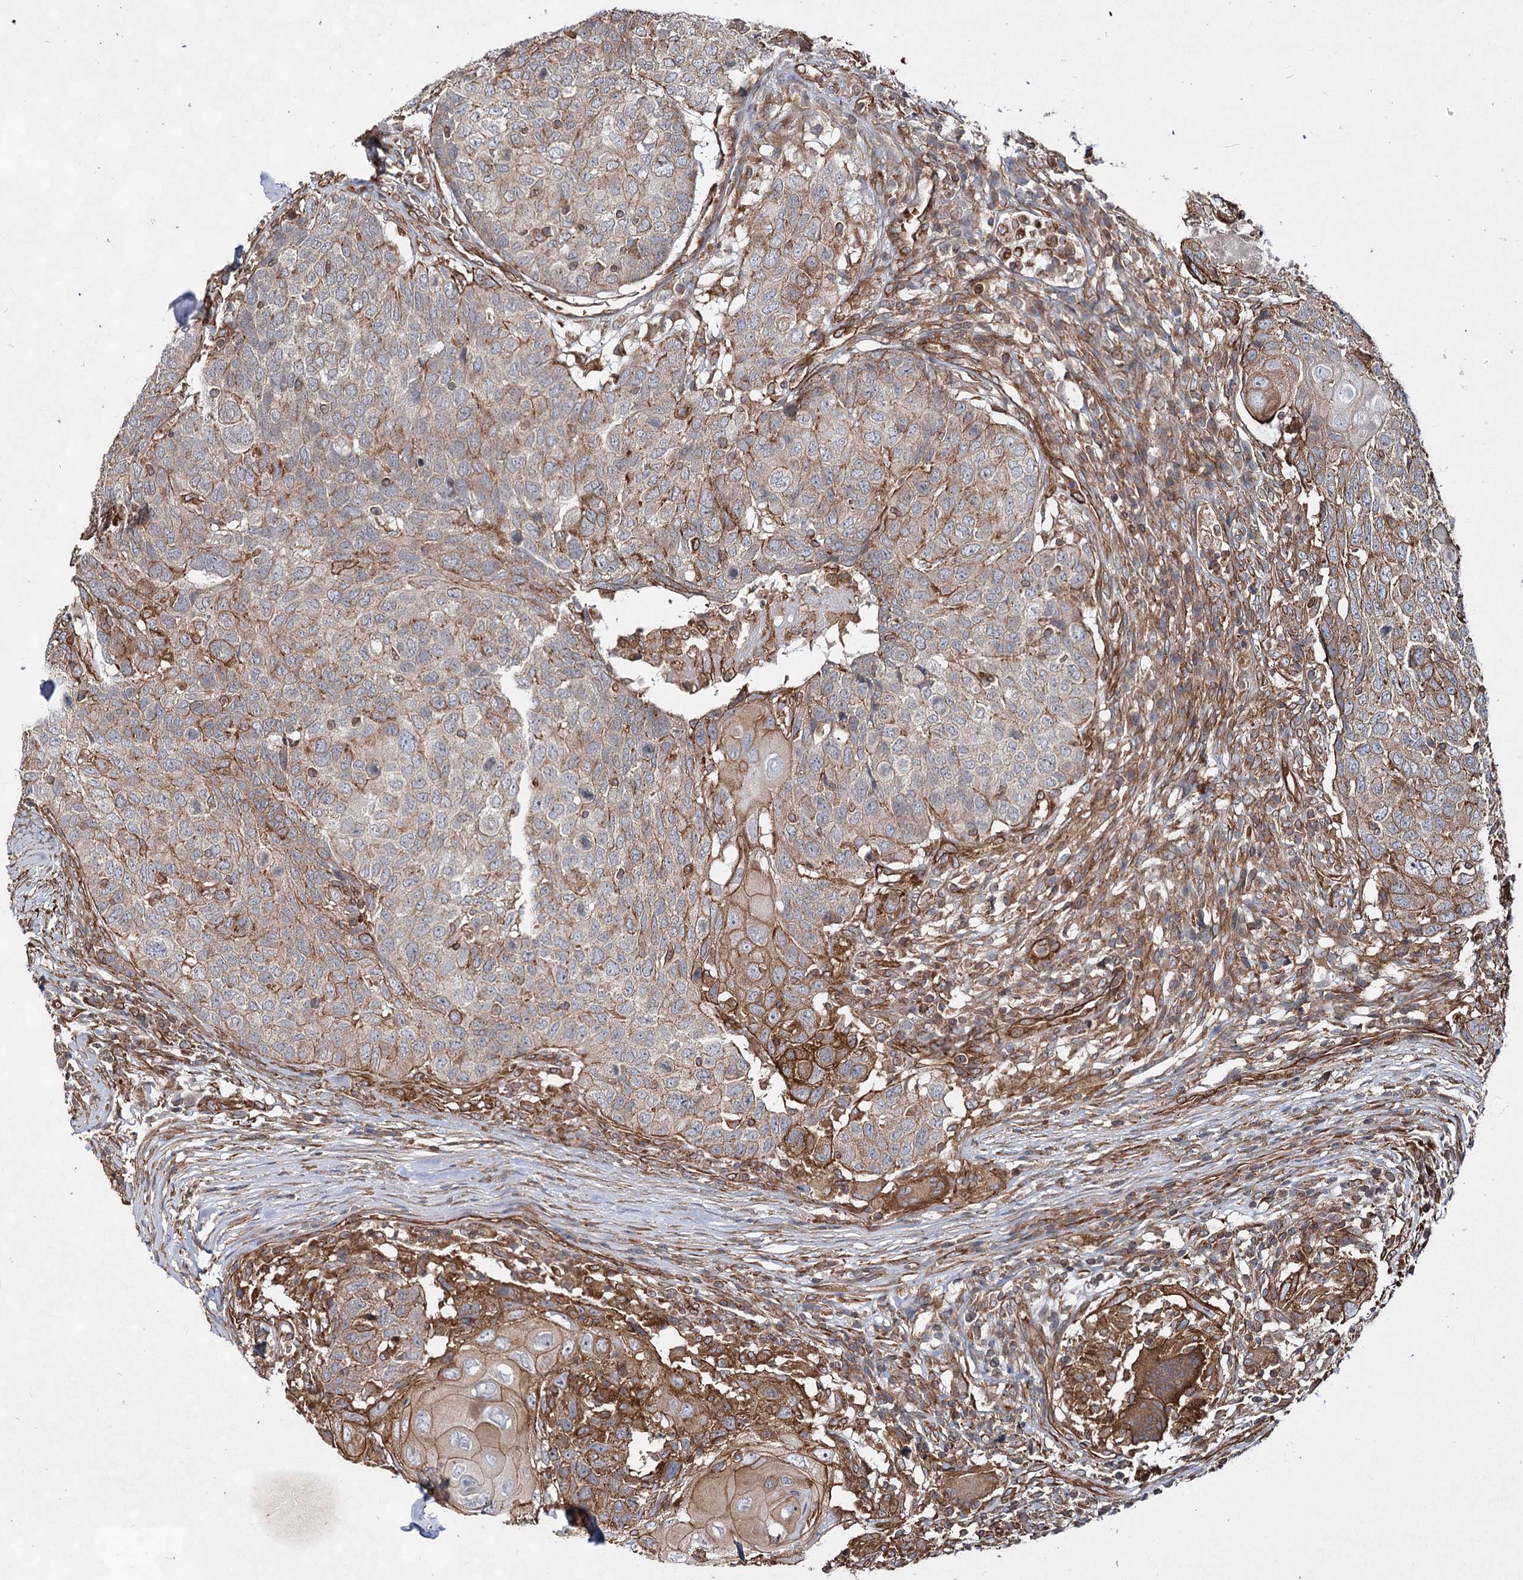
{"staining": {"intensity": "strong", "quantity": "<25%", "location": "cytoplasmic/membranous"}, "tissue": "head and neck cancer", "cell_type": "Tumor cells", "image_type": "cancer", "snomed": [{"axis": "morphology", "description": "Squamous cell carcinoma, NOS"}, {"axis": "topography", "description": "Head-Neck"}], "caption": "There is medium levels of strong cytoplasmic/membranous expression in tumor cells of head and neck cancer (squamous cell carcinoma), as demonstrated by immunohistochemical staining (brown color).", "gene": "IQSEC1", "patient": {"sex": "male", "age": 66}}